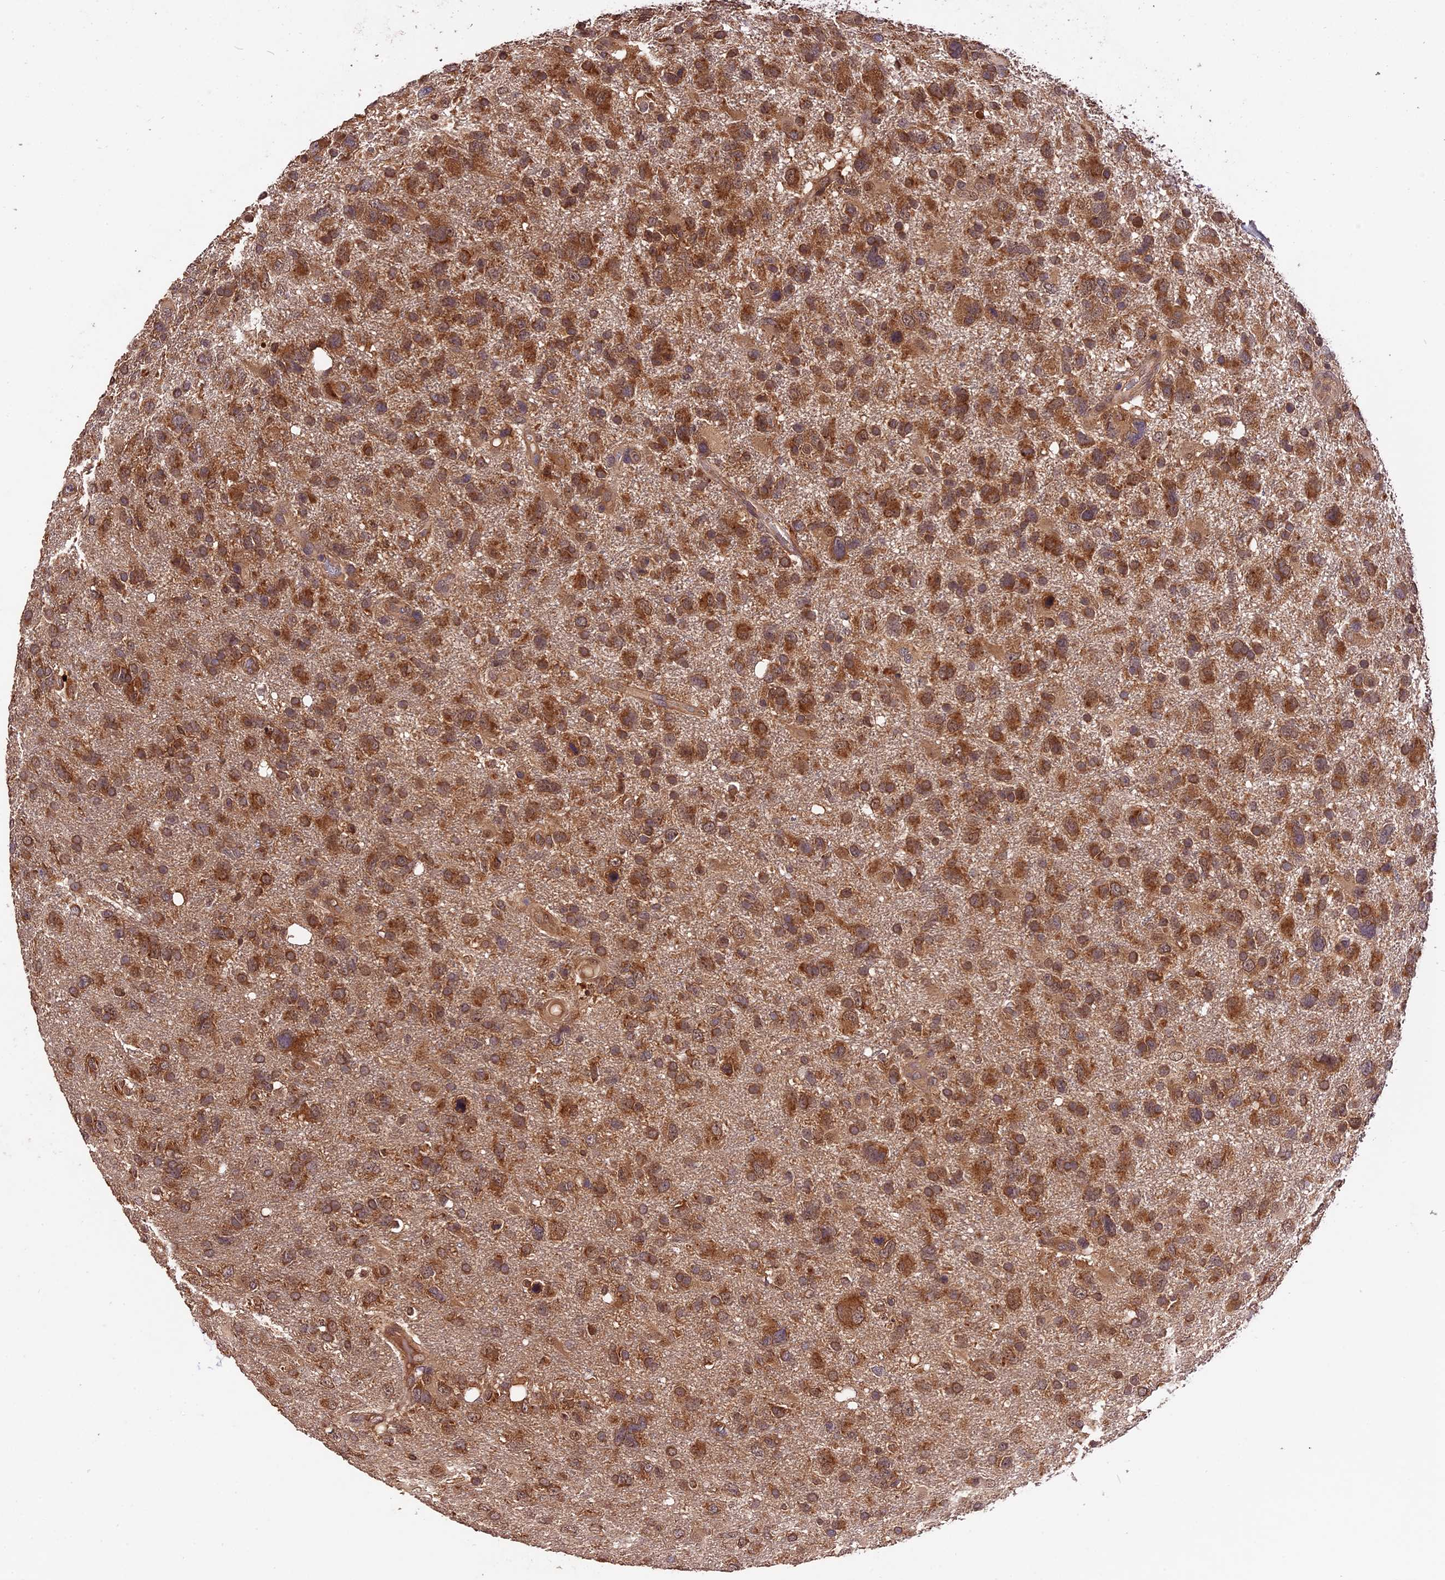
{"staining": {"intensity": "strong", "quantity": ">75%", "location": "cytoplasmic/membranous"}, "tissue": "glioma", "cell_type": "Tumor cells", "image_type": "cancer", "snomed": [{"axis": "morphology", "description": "Glioma, malignant, High grade"}, {"axis": "topography", "description": "Brain"}], "caption": "Immunohistochemistry (IHC) (DAB (3,3'-diaminobenzidine)) staining of glioma exhibits strong cytoplasmic/membranous protein positivity in approximately >75% of tumor cells.", "gene": "TRMT1", "patient": {"sex": "male", "age": 61}}